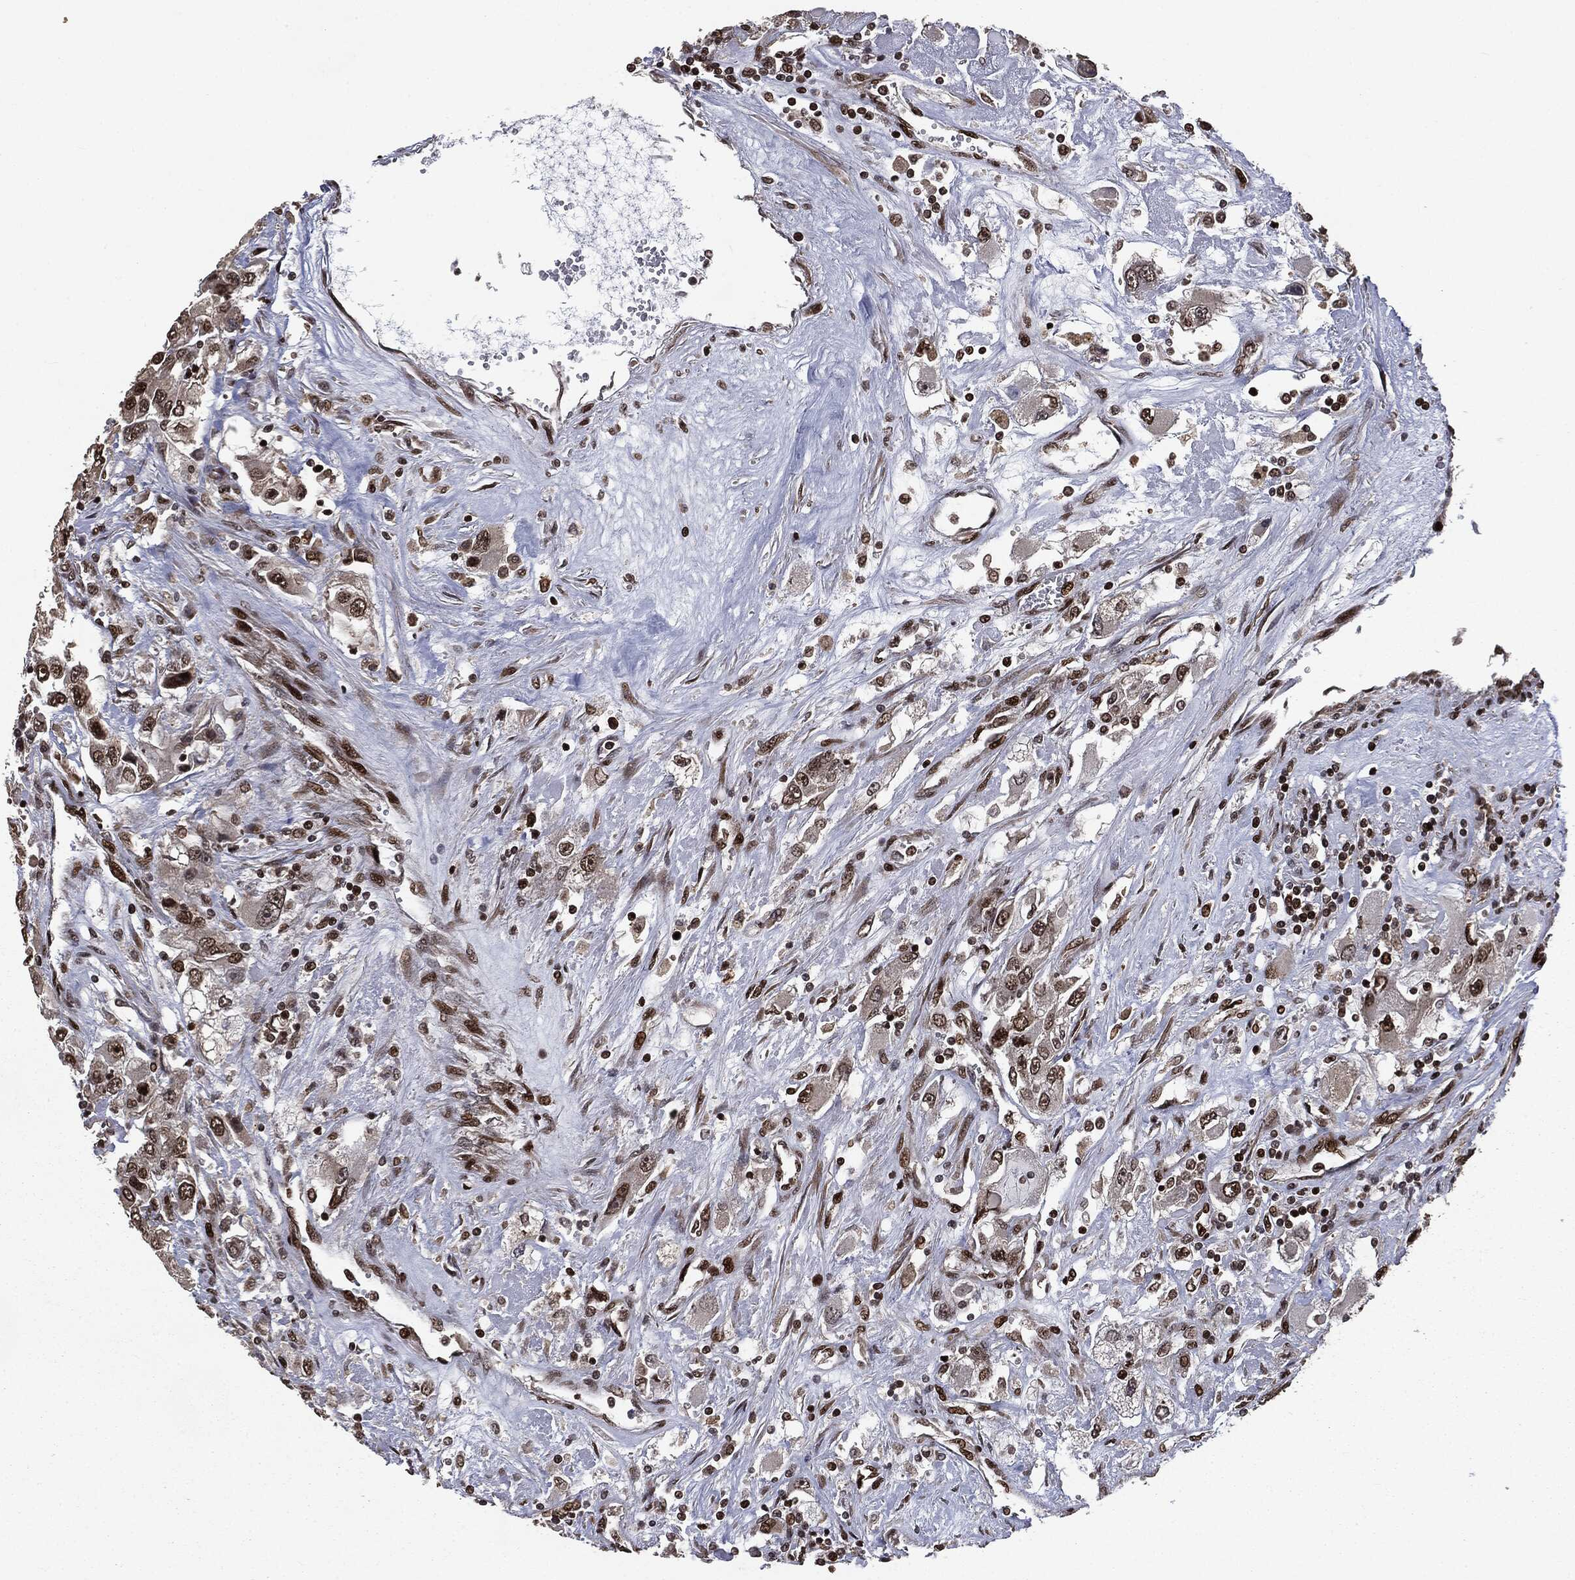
{"staining": {"intensity": "strong", "quantity": "25%-75%", "location": "nuclear"}, "tissue": "renal cancer", "cell_type": "Tumor cells", "image_type": "cancer", "snomed": [{"axis": "morphology", "description": "Adenocarcinoma, NOS"}, {"axis": "topography", "description": "Kidney"}], "caption": "Renal cancer tissue shows strong nuclear expression in about 25%-75% of tumor cells (Brightfield microscopy of DAB IHC at high magnification).", "gene": "DVL2", "patient": {"sex": "female", "age": 52}}